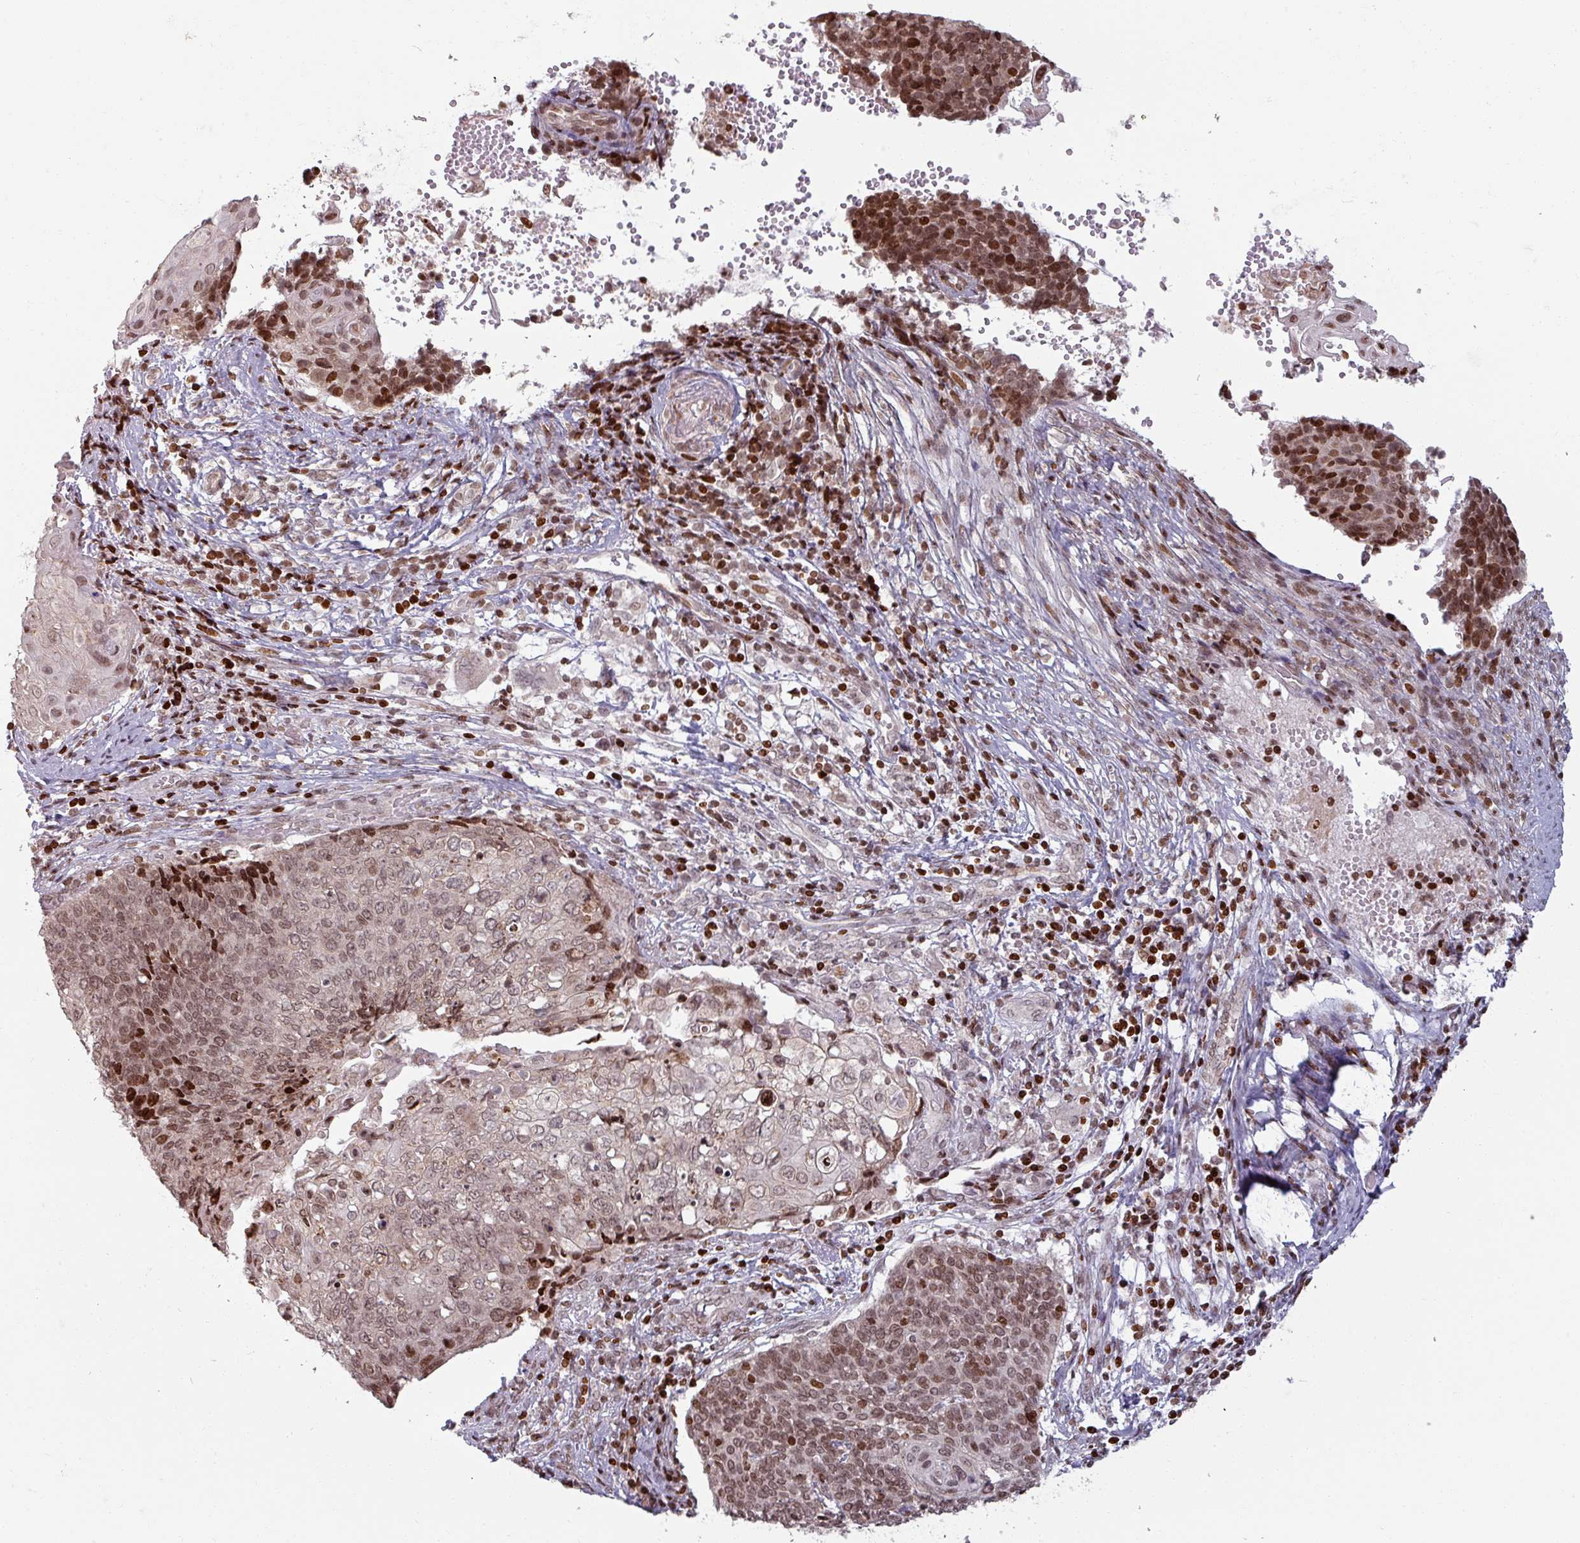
{"staining": {"intensity": "moderate", "quantity": ">75%", "location": "nuclear"}, "tissue": "cervical cancer", "cell_type": "Tumor cells", "image_type": "cancer", "snomed": [{"axis": "morphology", "description": "Squamous cell carcinoma, NOS"}, {"axis": "topography", "description": "Cervix"}], "caption": "Immunohistochemistry (IHC) (DAB (3,3'-diaminobenzidine)) staining of cervical cancer (squamous cell carcinoma) displays moderate nuclear protein expression in about >75% of tumor cells.", "gene": "NCOR1", "patient": {"sex": "female", "age": 39}}